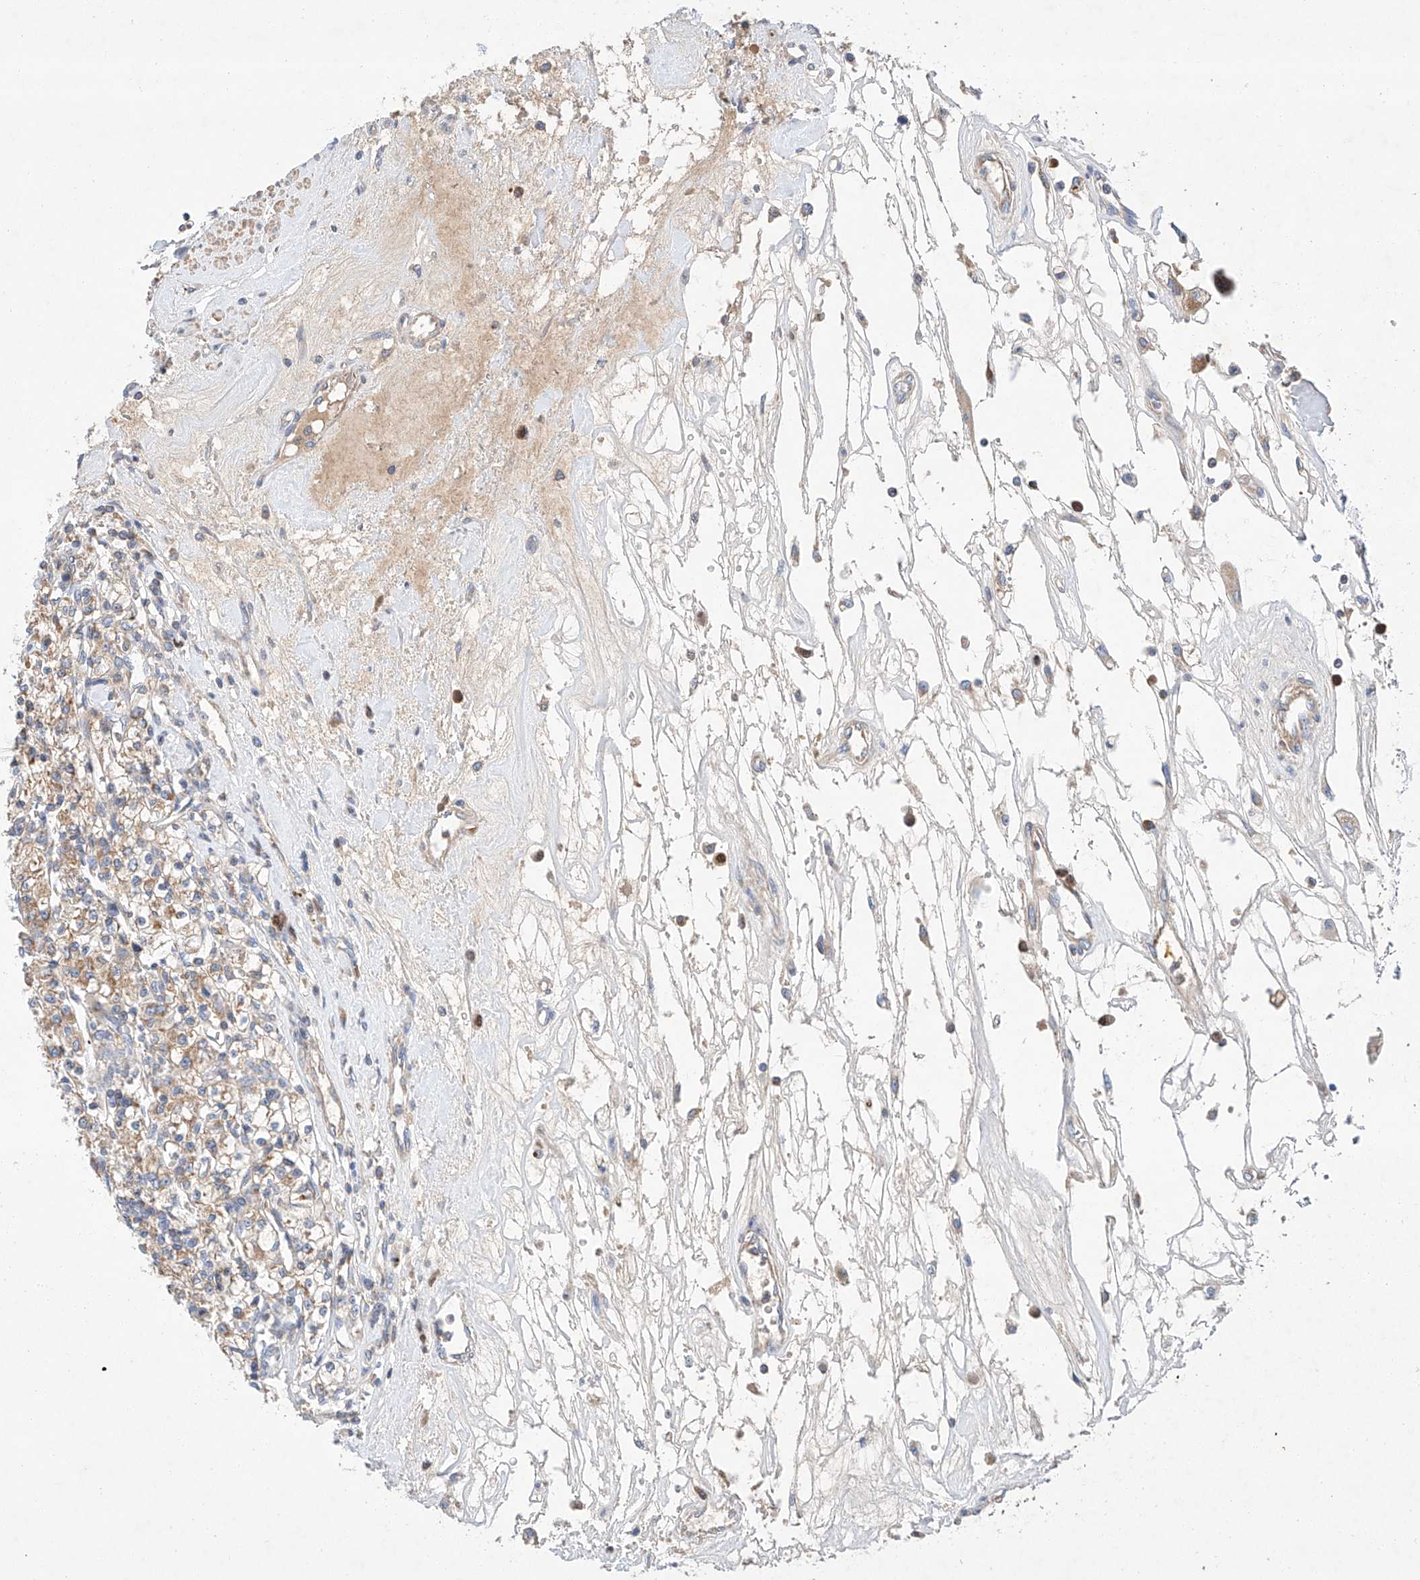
{"staining": {"intensity": "weak", "quantity": ">75%", "location": "cytoplasmic/membranous"}, "tissue": "renal cancer", "cell_type": "Tumor cells", "image_type": "cancer", "snomed": [{"axis": "morphology", "description": "Adenocarcinoma, NOS"}, {"axis": "topography", "description": "Kidney"}], "caption": "Immunohistochemical staining of human adenocarcinoma (renal) shows weak cytoplasmic/membranous protein positivity in about >75% of tumor cells. The protein is stained brown, and the nuclei are stained in blue (DAB IHC with brightfield microscopy, high magnification).", "gene": "C6orf118", "patient": {"sex": "female", "age": 59}}